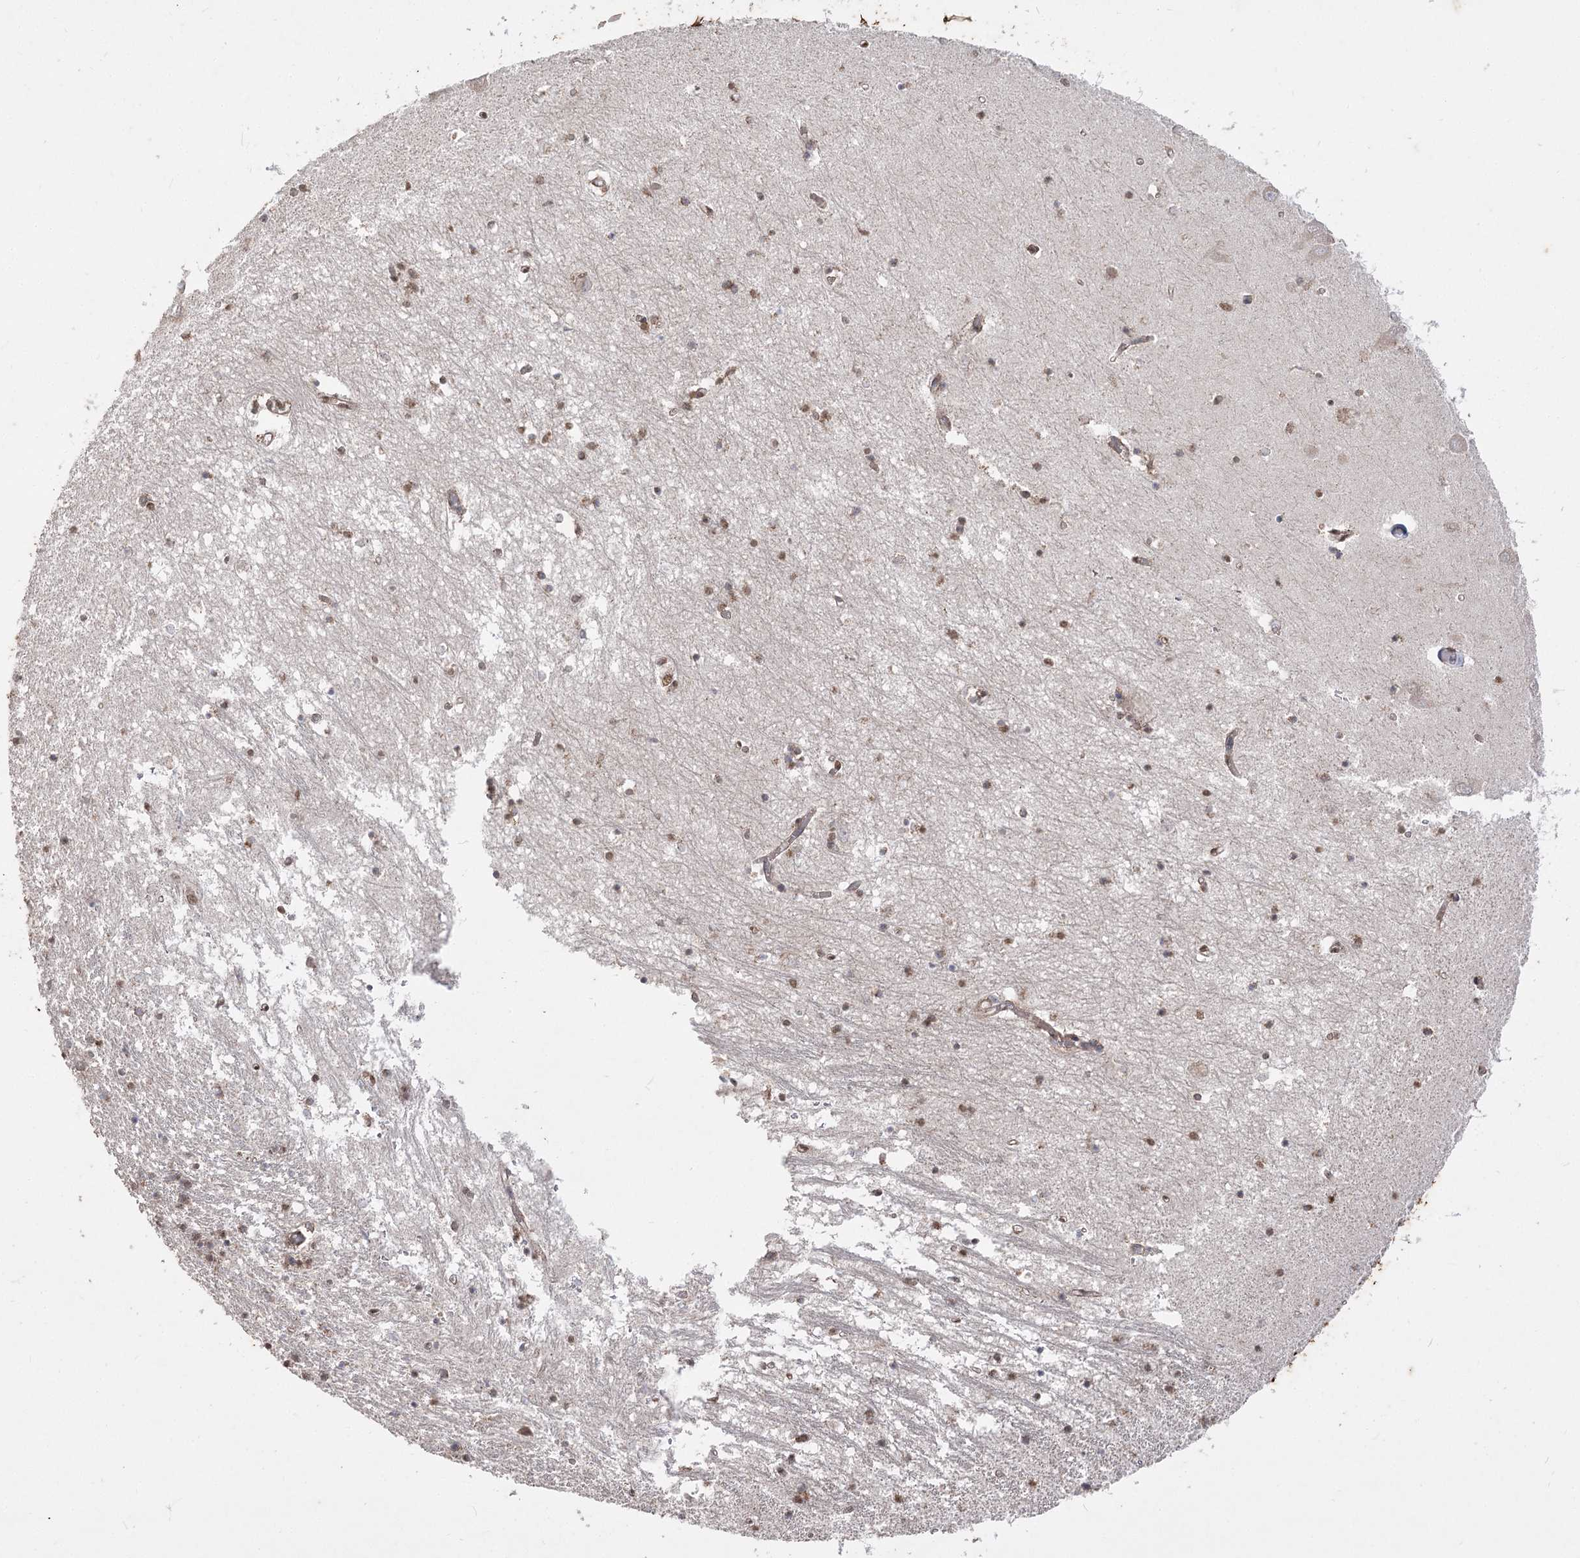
{"staining": {"intensity": "weak", "quantity": ">75%", "location": "cytoplasmic/membranous,nuclear"}, "tissue": "hippocampus", "cell_type": "Glial cells", "image_type": "normal", "snomed": [{"axis": "morphology", "description": "Normal tissue, NOS"}, {"axis": "topography", "description": "Hippocampus"}], "caption": "Hippocampus stained with DAB (3,3'-diaminobenzidine) immunohistochemistry (IHC) reveals low levels of weak cytoplasmic/membranous,nuclear staining in approximately >75% of glial cells.", "gene": "ZSCAN23", "patient": {"sex": "male", "age": 70}}